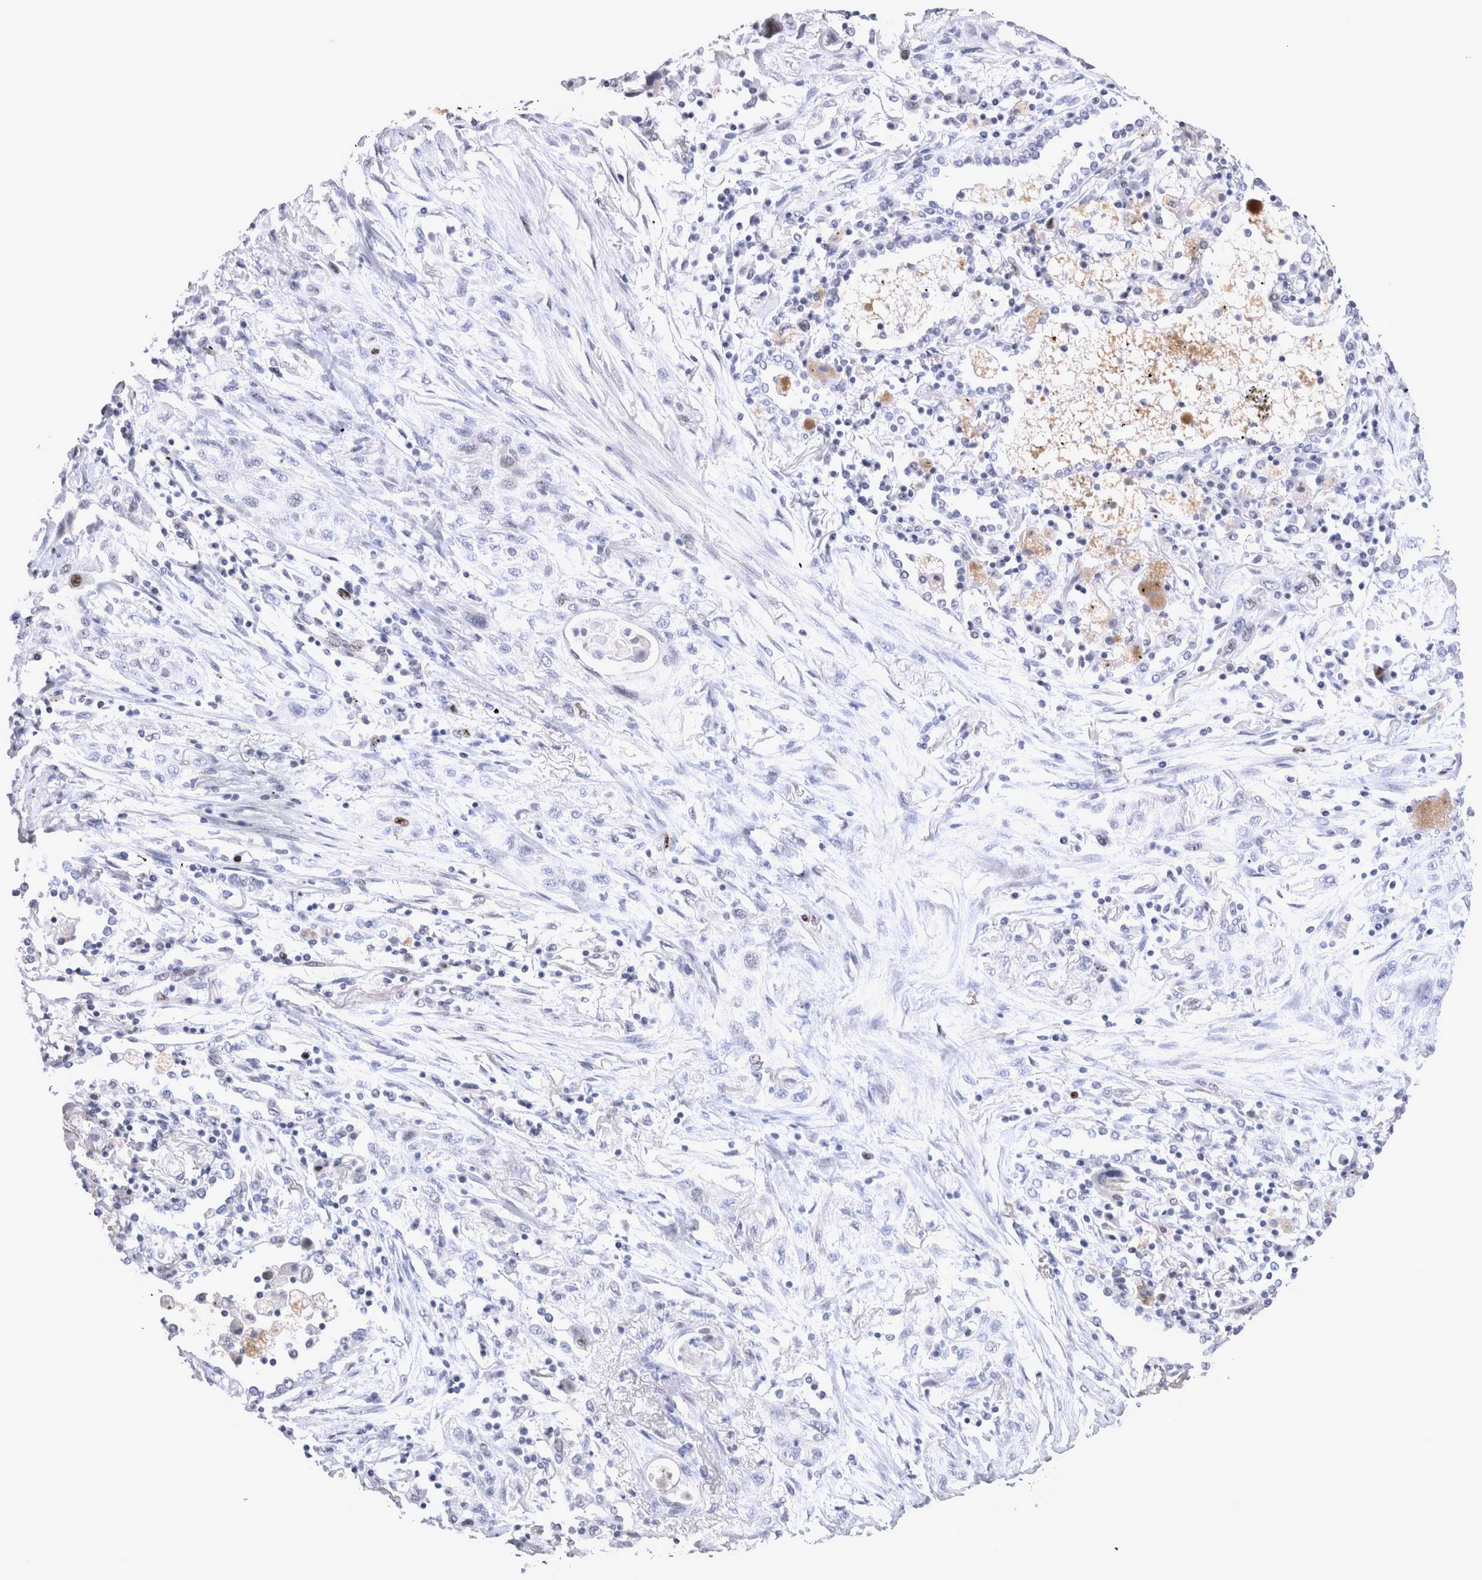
{"staining": {"intensity": "negative", "quantity": "none", "location": "none"}, "tissue": "lung cancer", "cell_type": "Tumor cells", "image_type": "cancer", "snomed": [{"axis": "morphology", "description": "Squamous cell carcinoma, NOS"}, {"axis": "topography", "description": "Lung"}], "caption": "This is a image of IHC staining of lung squamous cell carcinoma, which shows no expression in tumor cells. Brightfield microscopy of immunohistochemistry stained with DAB (brown) and hematoxylin (blue), captured at high magnification.", "gene": "KIF18B", "patient": {"sex": "female", "age": 47}}